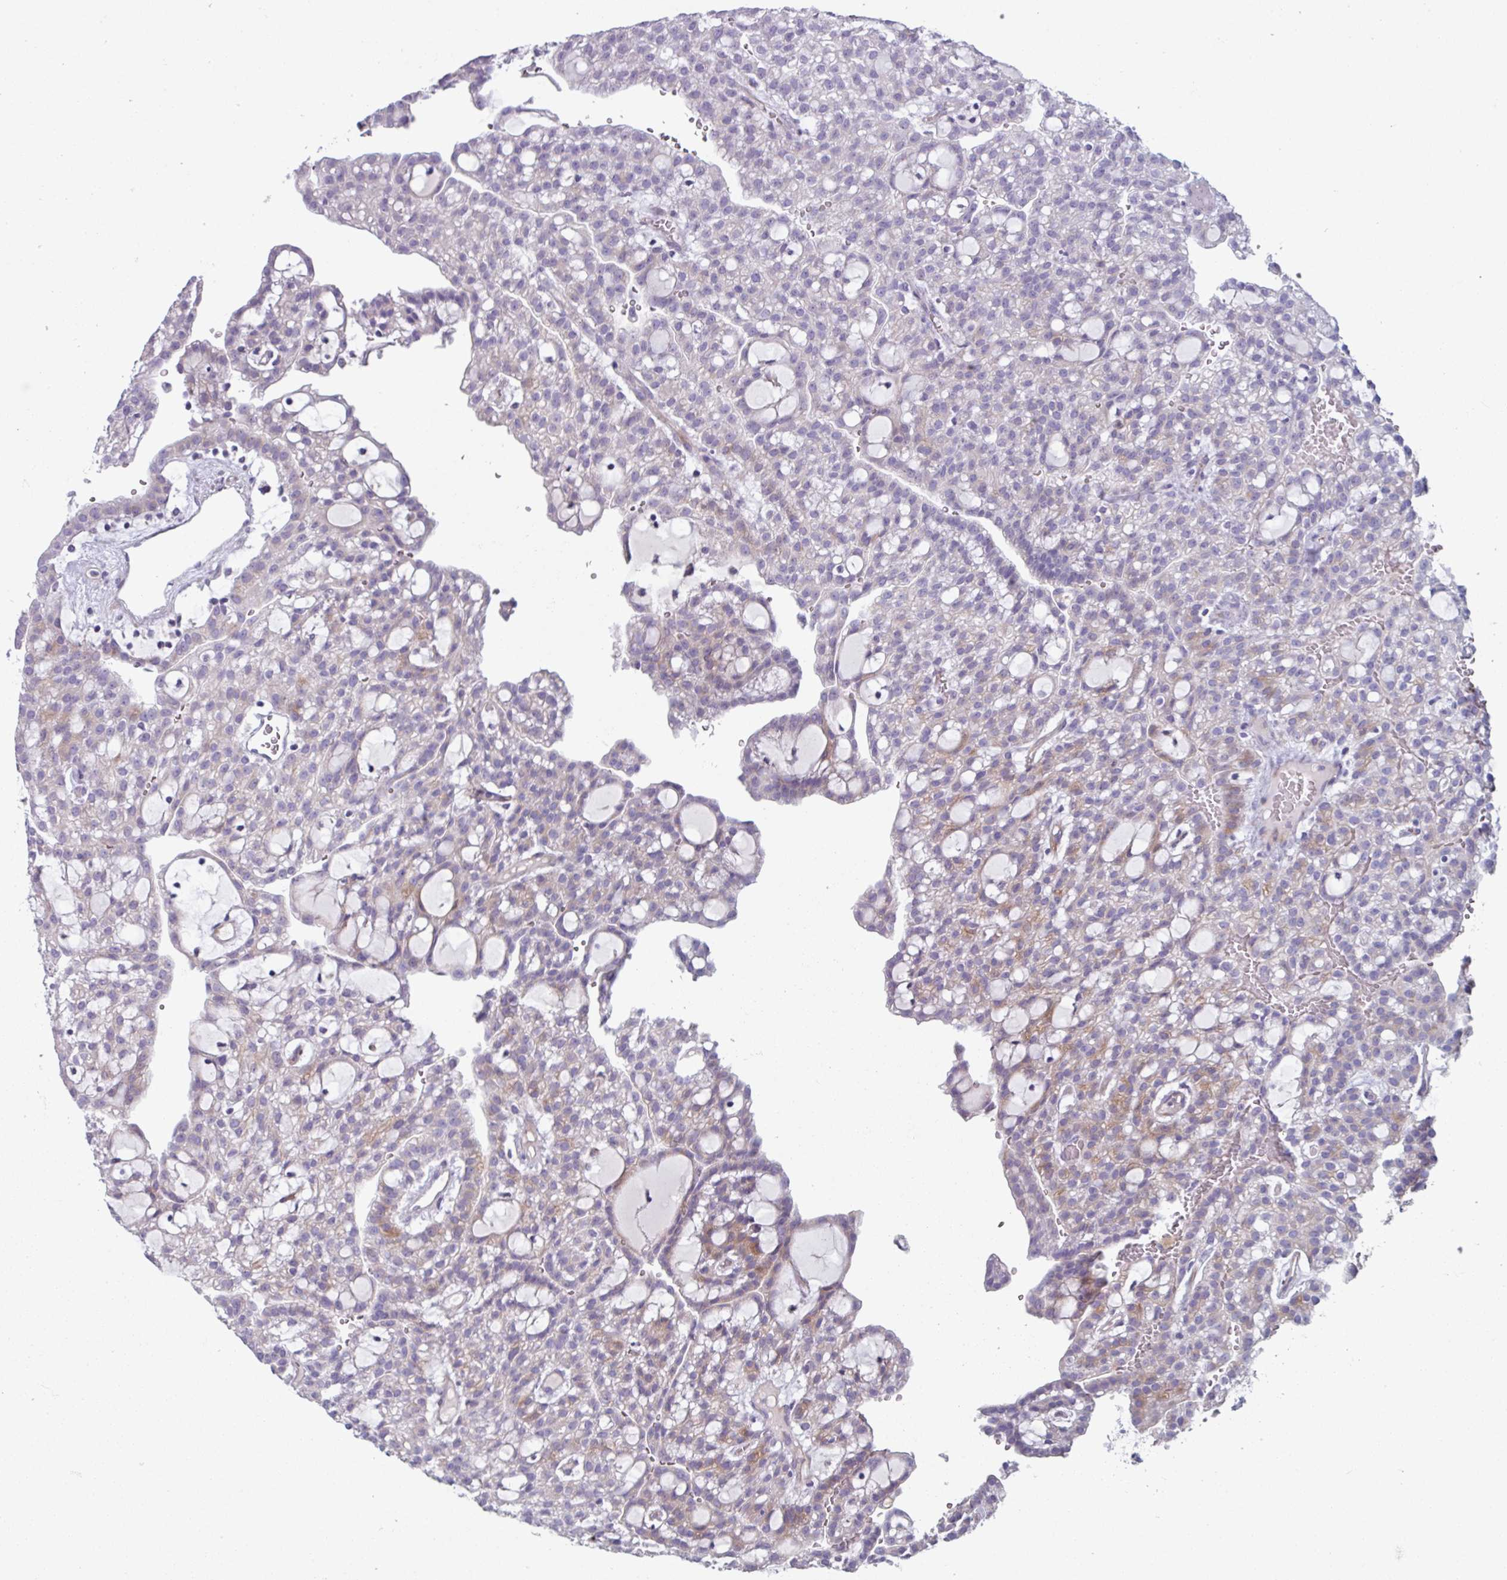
{"staining": {"intensity": "negative", "quantity": "none", "location": "none"}, "tissue": "renal cancer", "cell_type": "Tumor cells", "image_type": "cancer", "snomed": [{"axis": "morphology", "description": "Adenocarcinoma, NOS"}, {"axis": "topography", "description": "Kidney"}], "caption": "Histopathology image shows no protein staining in tumor cells of renal cancer (adenocarcinoma) tissue. (DAB (3,3'-diaminobenzidine) immunohistochemistry (IHC) visualized using brightfield microscopy, high magnification).", "gene": "ADGRE1", "patient": {"sex": "male", "age": 63}}